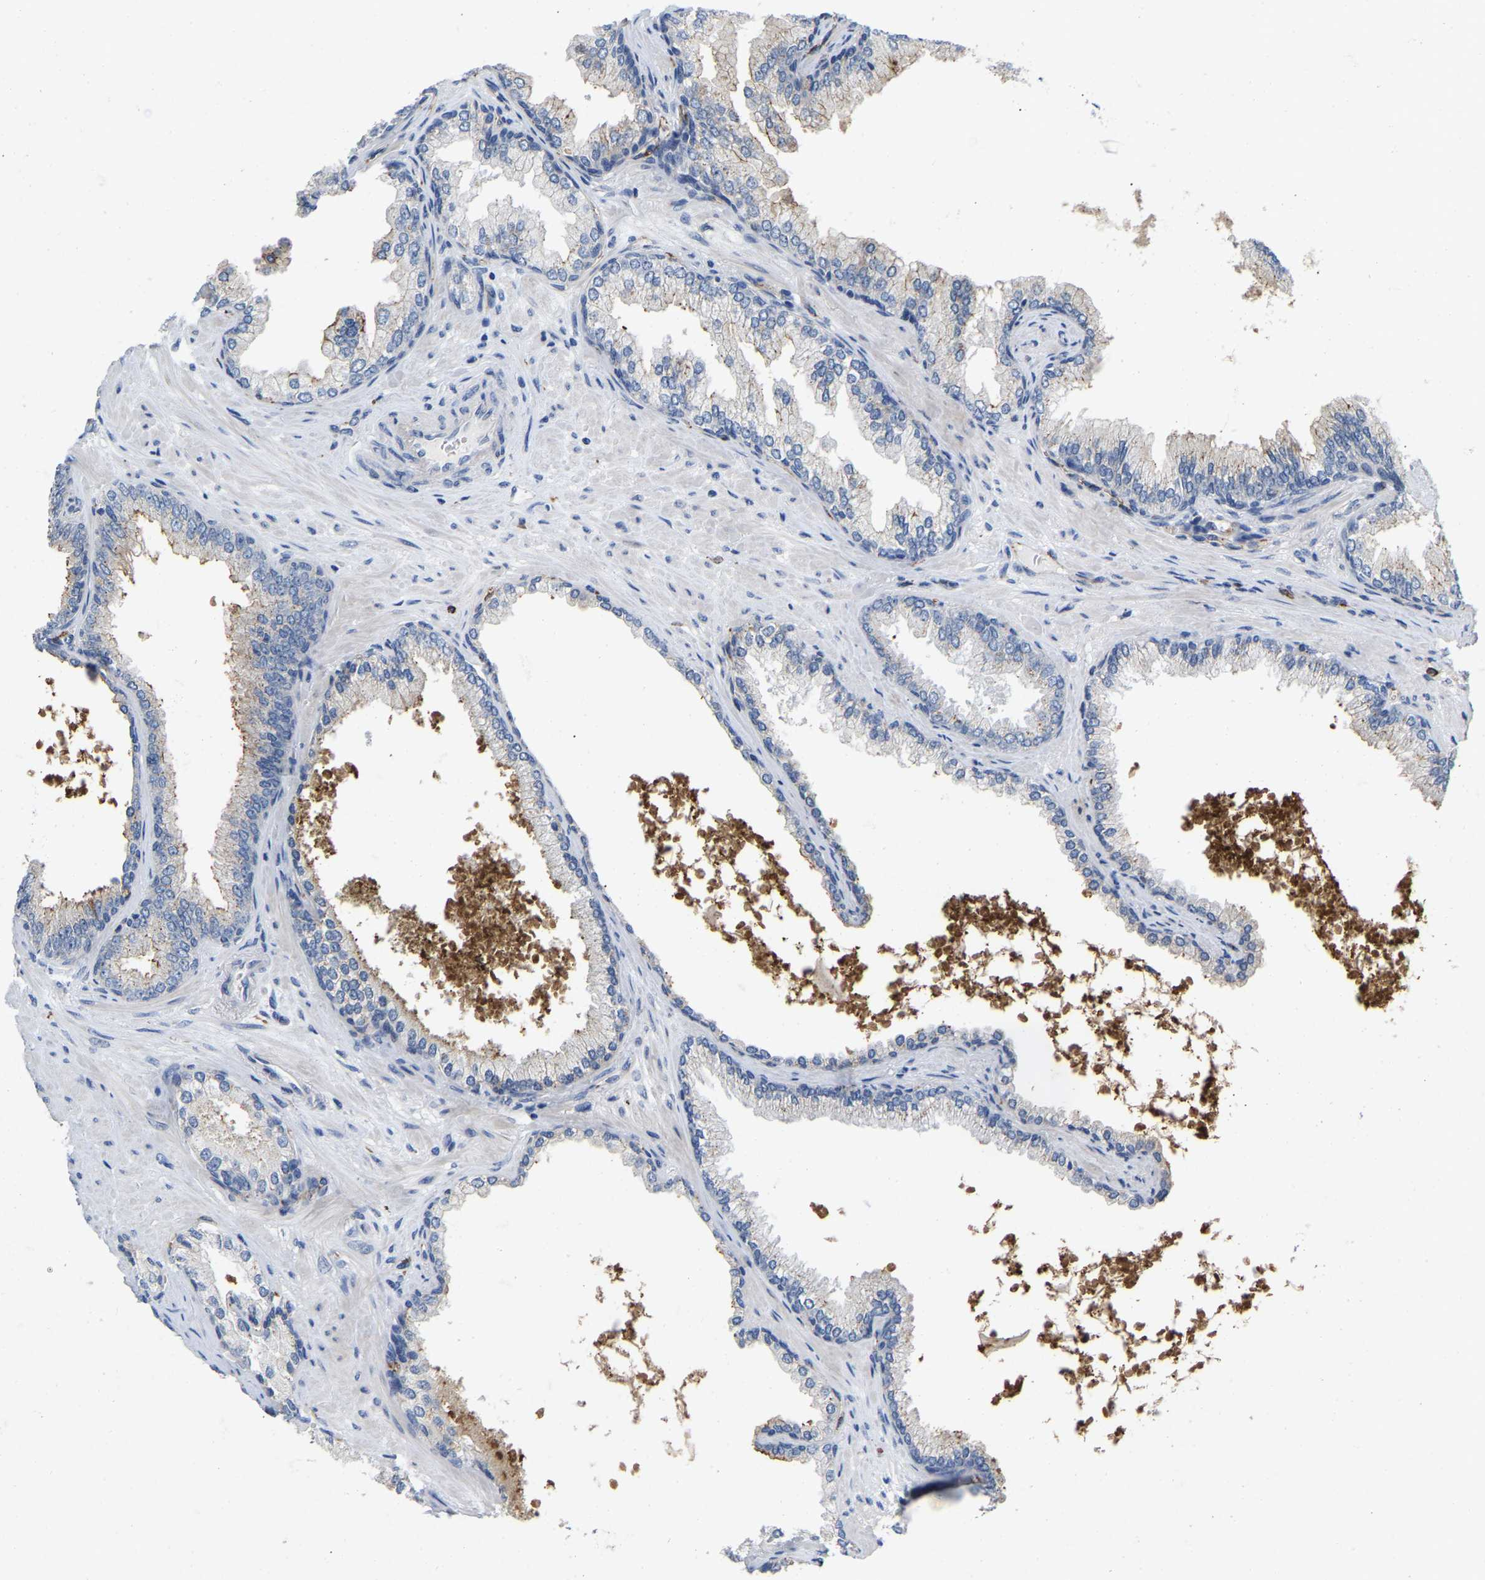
{"staining": {"intensity": "negative", "quantity": "none", "location": "none"}, "tissue": "prostate cancer", "cell_type": "Tumor cells", "image_type": "cancer", "snomed": [{"axis": "morphology", "description": "Adenocarcinoma, High grade"}, {"axis": "topography", "description": "Prostate"}], "caption": "Immunohistochemical staining of human prostate high-grade adenocarcinoma displays no significant expression in tumor cells. (DAB (3,3'-diaminobenzidine) immunohistochemistry (IHC) visualized using brightfield microscopy, high magnification).", "gene": "RHEB", "patient": {"sex": "male", "age": 71}}